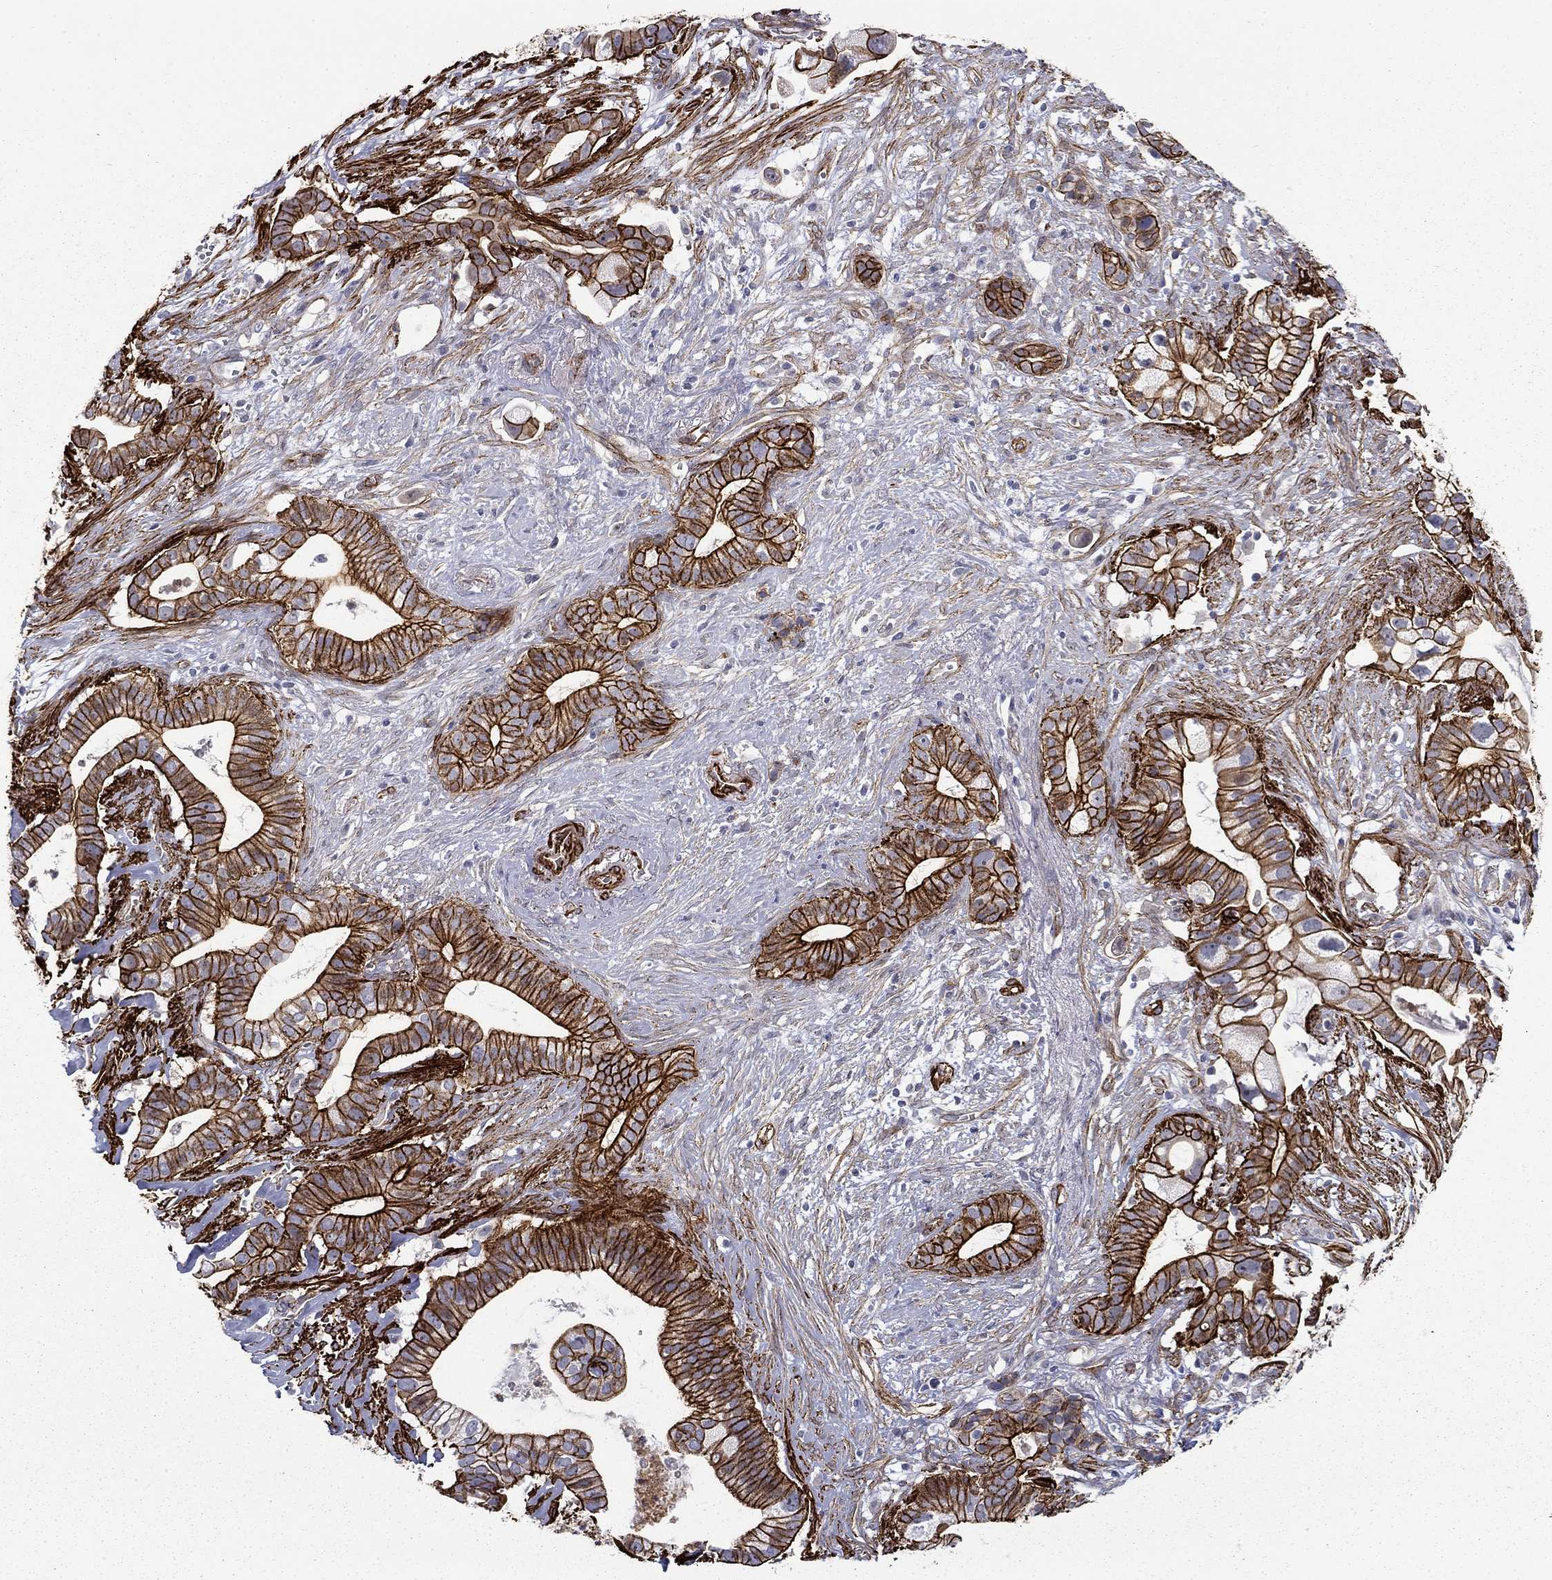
{"staining": {"intensity": "strong", "quantity": ">75%", "location": "cytoplasmic/membranous"}, "tissue": "pancreatic cancer", "cell_type": "Tumor cells", "image_type": "cancer", "snomed": [{"axis": "morphology", "description": "Adenocarcinoma, NOS"}, {"axis": "topography", "description": "Pancreas"}], "caption": "Tumor cells demonstrate high levels of strong cytoplasmic/membranous positivity in approximately >75% of cells in human adenocarcinoma (pancreatic). Nuclei are stained in blue.", "gene": "KRBA1", "patient": {"sex": "male", "age": 61}}